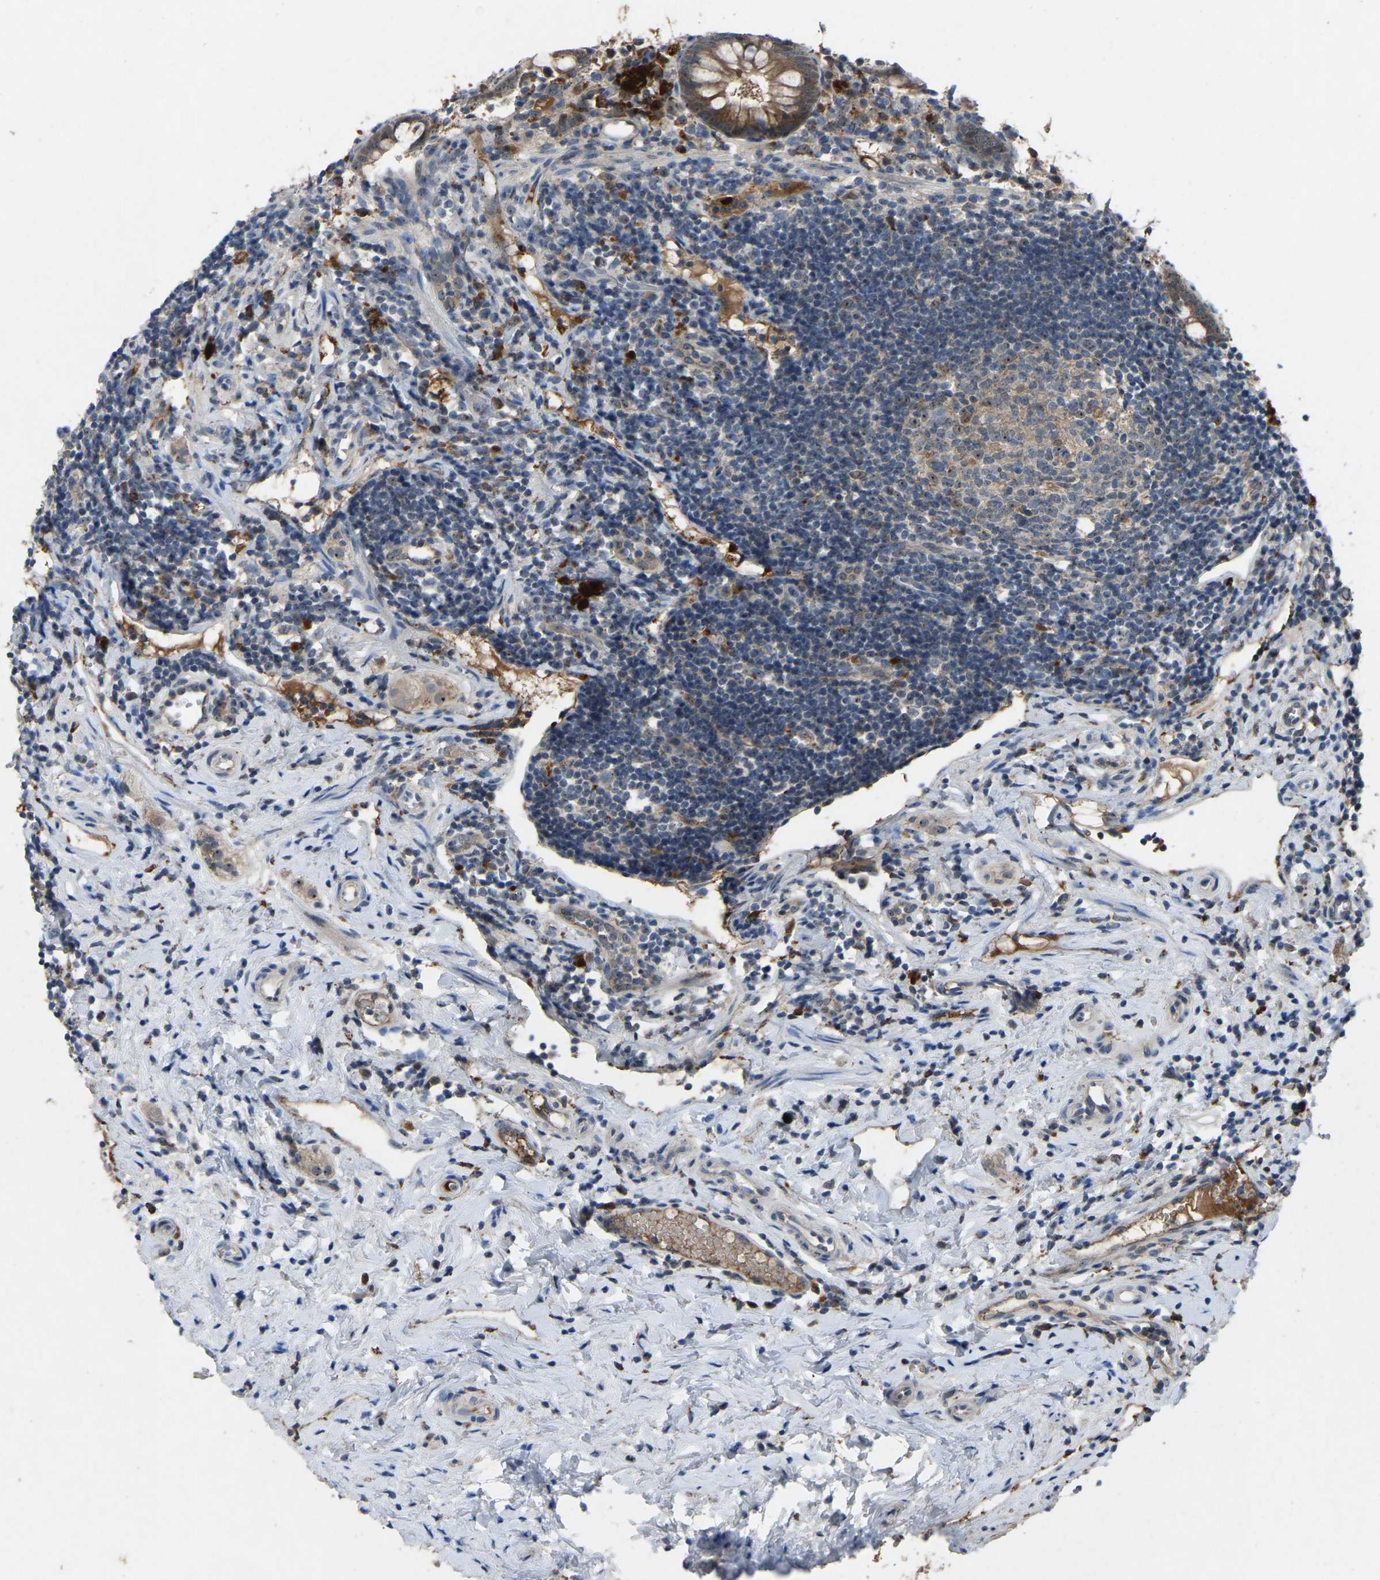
{"staining": {"intensity": "moderate", "quantity": ">75%", "location": "cytoplasmic/membranous"}, "tissue": "appendix", "cell_type": "Glandular cells", "image_type": "normal", "snomed": [{"axis": "morphology", "description": "Normal tissue, NOS"}, {"axis": "topography", "description": "Appendix"}], "caption": "Approximately >75% of glandular cells in normal human appendix exhibit moderate cytoplasmic/membranous protein positivity as visualized by brown immunohistochemical staining.", "gene": "FHIT", "patient": {"sex": "female", "age": 20}}